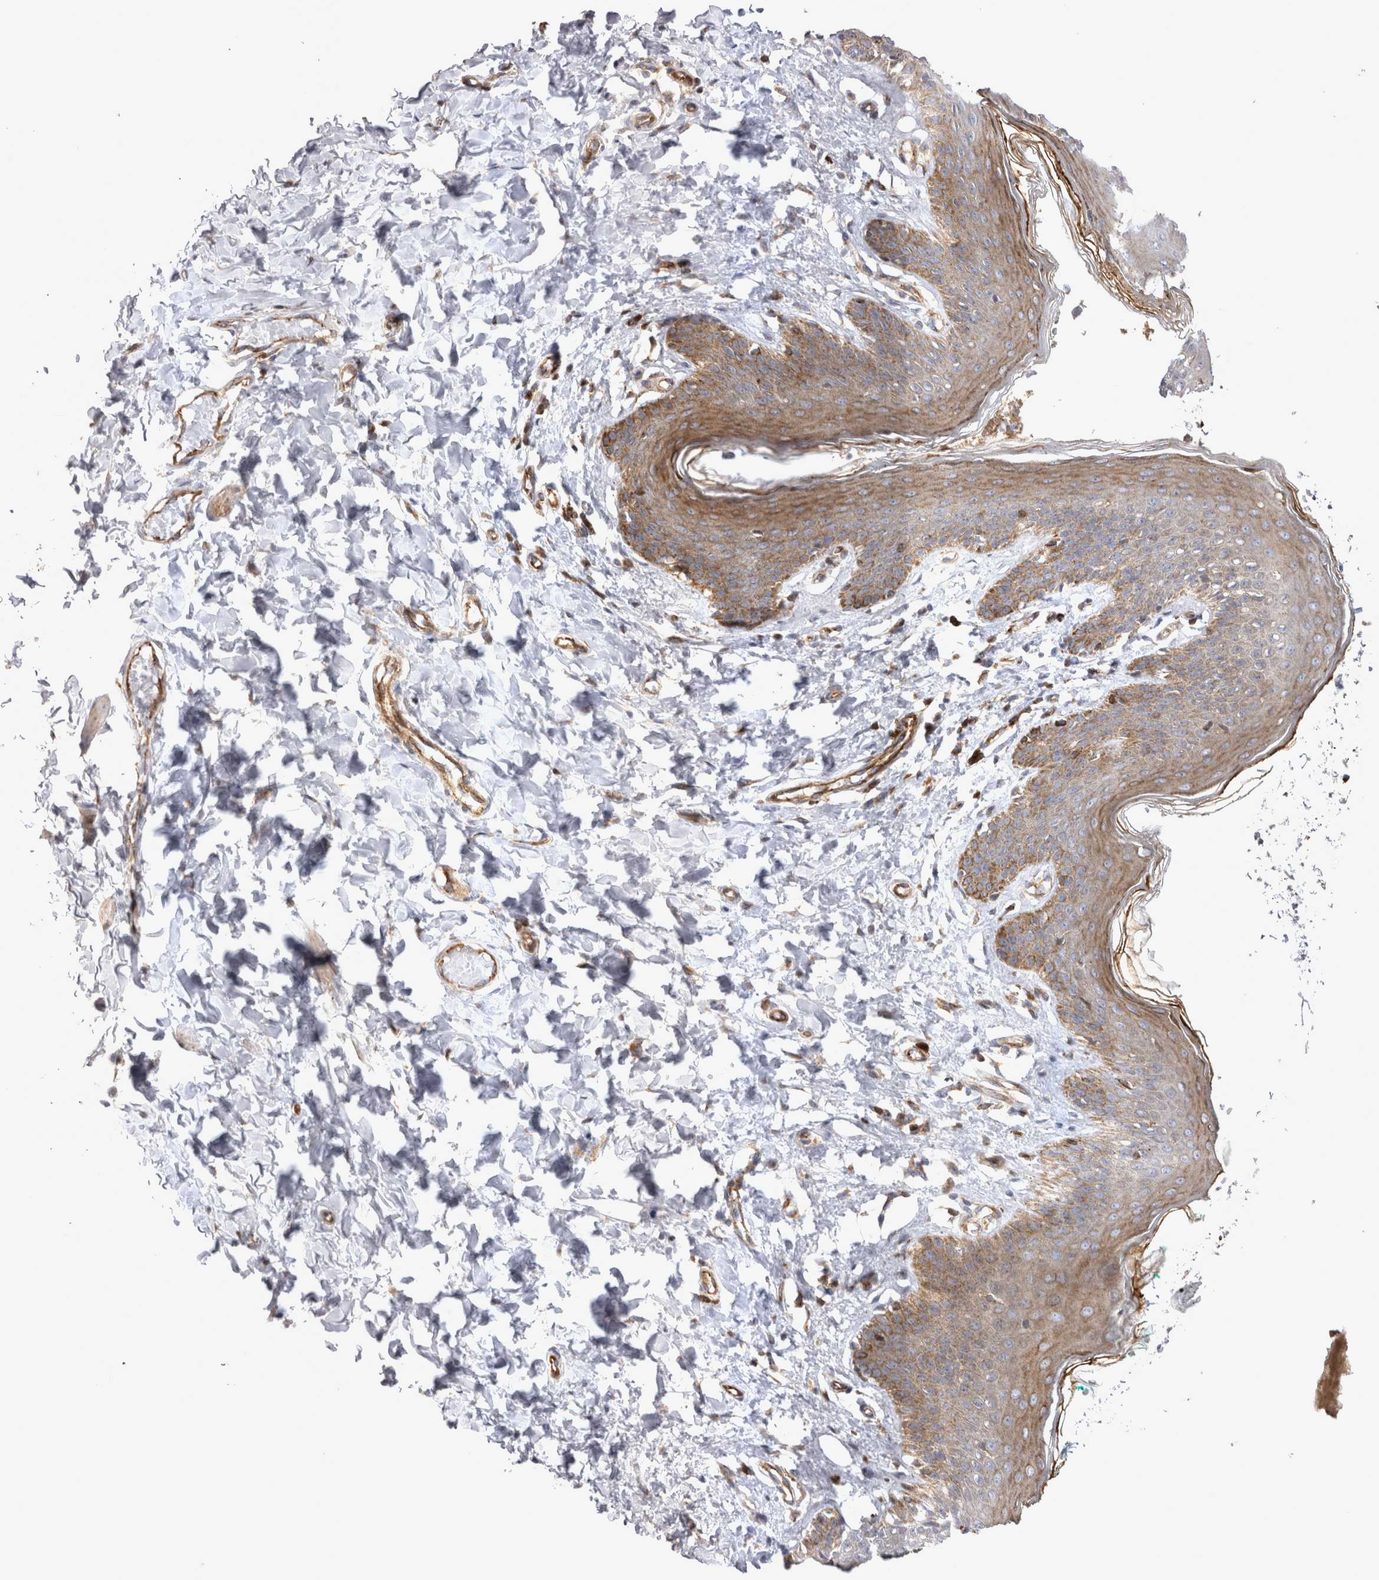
{"staining": {"intensity": "moderate", "quantity": ">75%", "location": "cytoplasmic/membranous"}, "tissue": "skin", "cell_type": "Epidermal cells", "image_type": "normal", "snomed": [{"axis": "morphology", "description": "Normal tissue, NOS"}, {"axis": "topography", "description": "Vulva"}], "caption": "Moderate cytoplasmic/membranous staining is seen in about >75% of epidermal cells in unremarkable skin.", "gene": "TSPOAP1", "patient": {"sex": "female", "age": 66}}